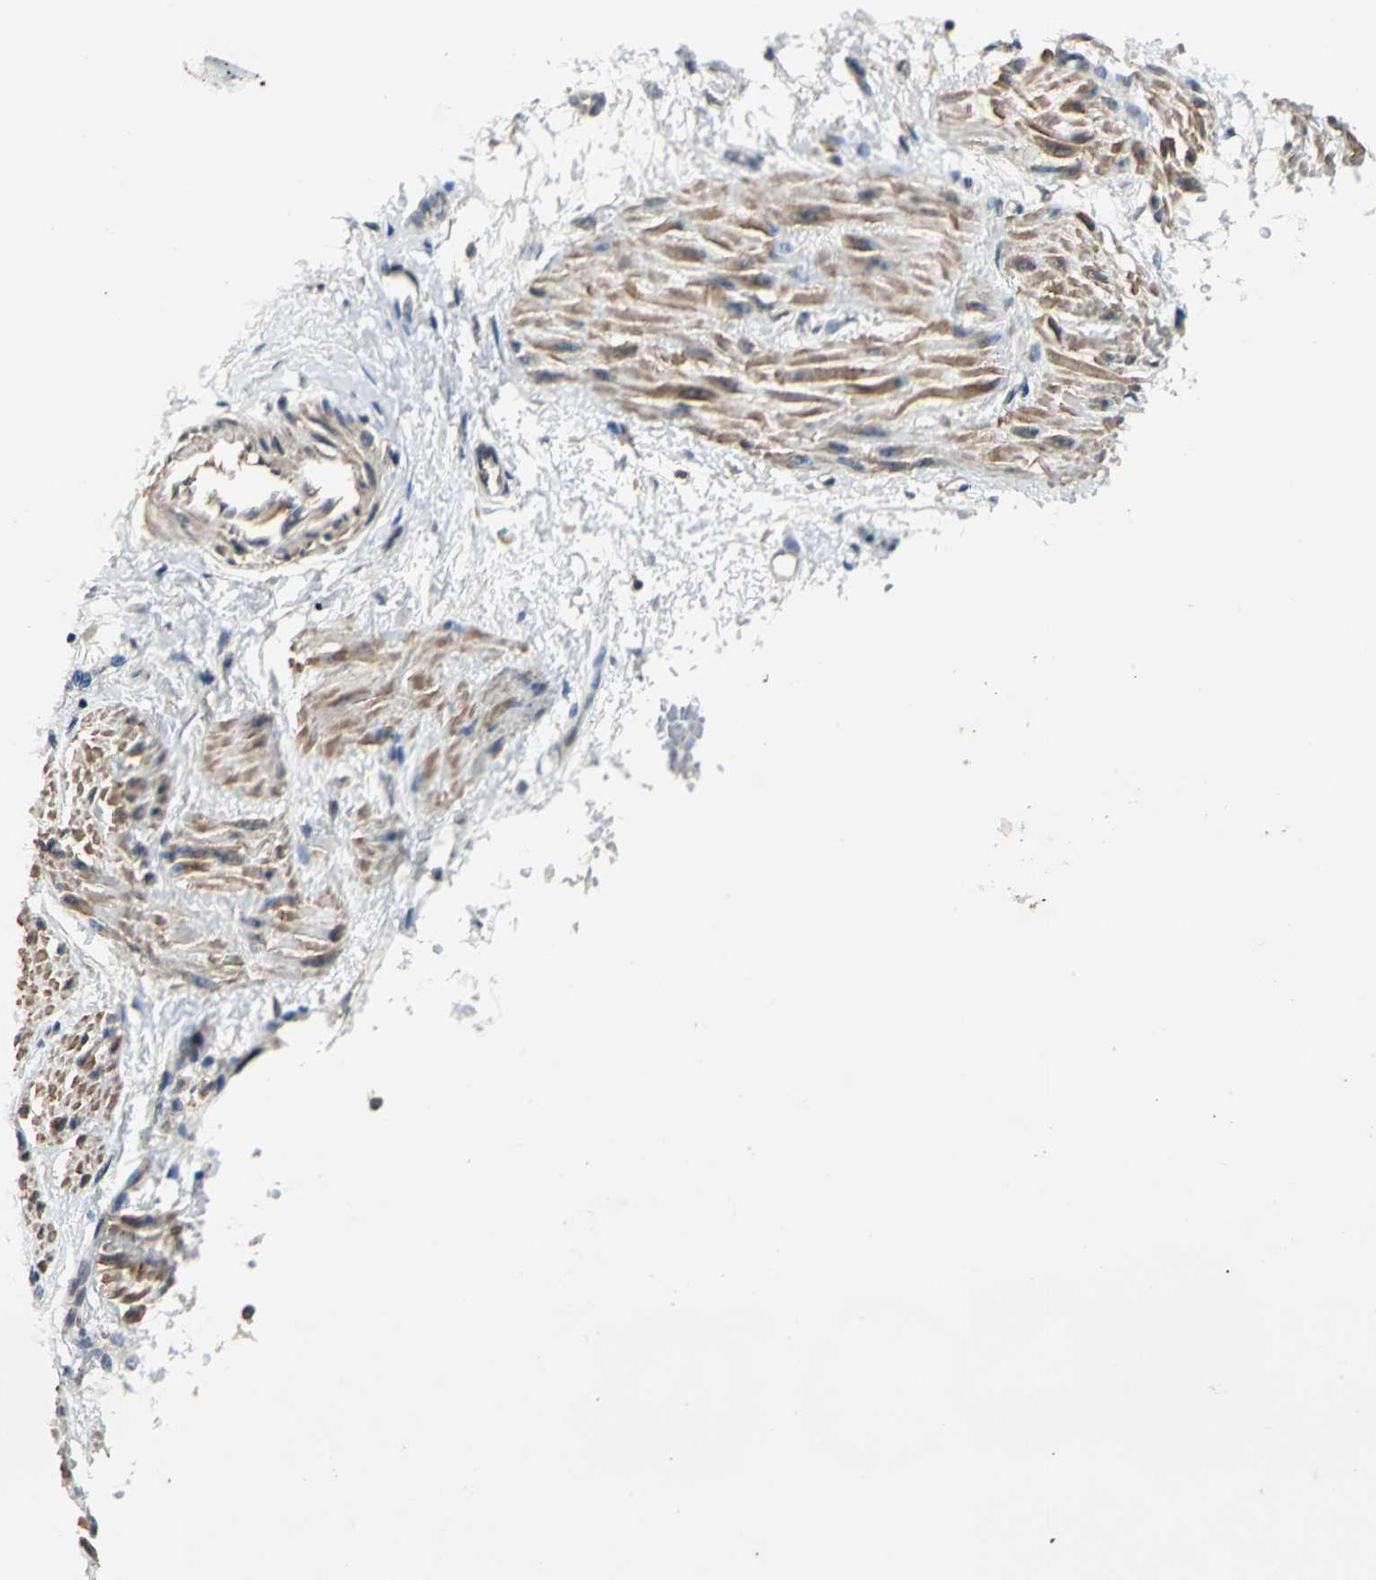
{"staining": {"intensity": "moderate", "quantity": ">75%", "location": "cytoplasmic/membranous"}, "tissue": "smooth muscle", "cell_type": "Smooth muscle cells", "image_type": "normal", "snomed": [{"axis": "morphology", "description": "Normal tissue, NOS"}, {"axis": "topography", "description": "Smooth muscle"}, {"axis": "topography", "description": "Uterus"}], "caption": "Immunohistochemical staining of normal smooth muscle shows medium levels of moderate cytoplasmic/membranous positivity in approximately >75% of smooth muscle cells. The protein of interest is stained brown, and the nuclei are stained in blue (DAB IHC with brightfield microscopy, high magnification).", "gene": "EIF2B2", "patient": {"sex": "female", "age": 39}}